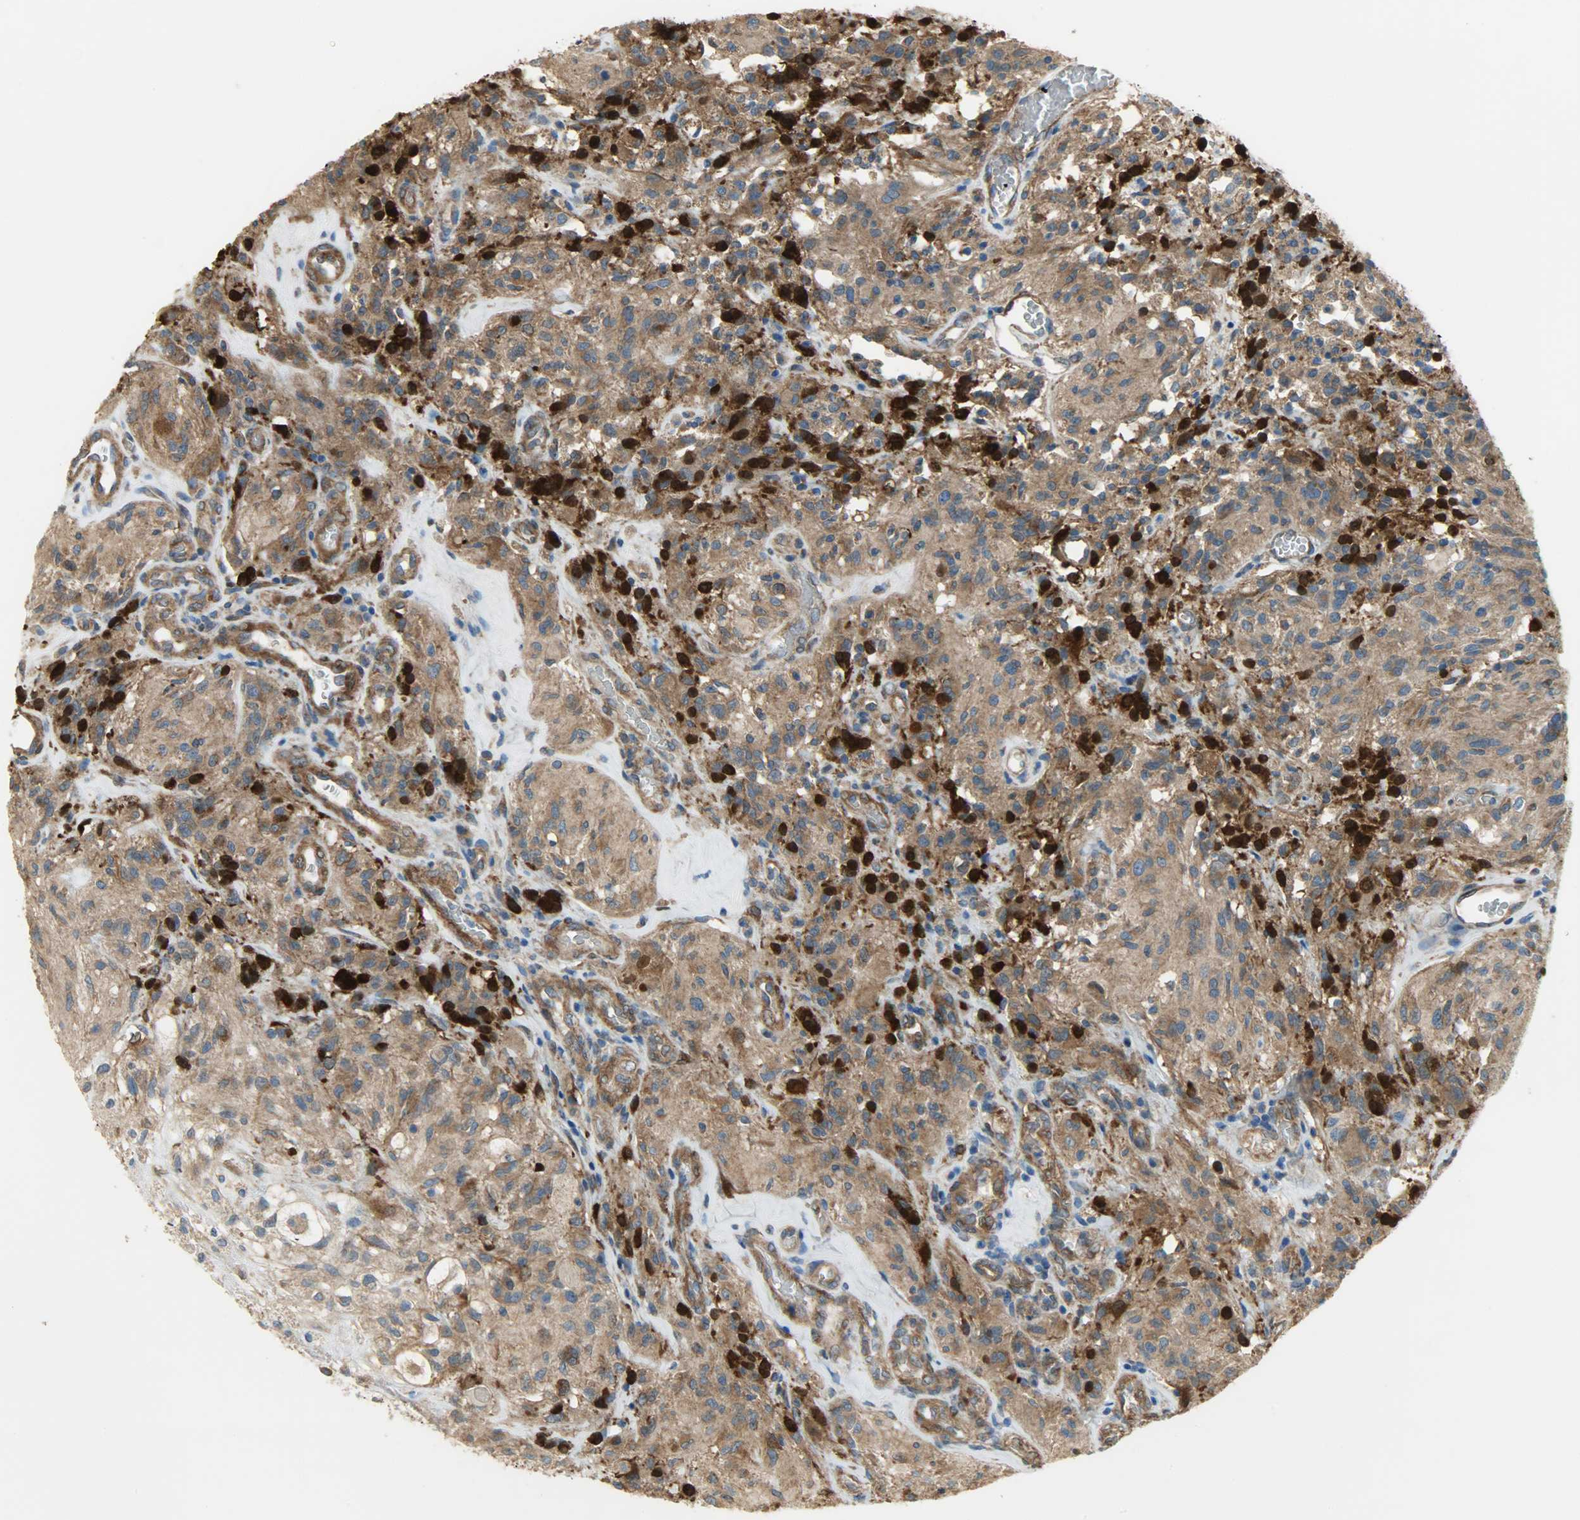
{"staining": {"intensity": "strong", "quantity": ">75%", "location": "cytoplasmic/membranous,nuclear"}, "tissue": "glioma", "cell_type": "Tumor cells", "image_type": "cancer", "snomed": [{"axis": "morphology", "description": "Normal tissue, NOS"}, {"axis": "morphology", "description": "Glioma, malignant, High grade"}, {"axis": "topography", "description": "Cerebral cortex"}], "caption": "The micrograph reveals a brown stain indicating the presence of a protein in the cytoplasmic/membranous and nuclear of tumor cells in glioma.", "gene": "C1orf198", "patient": {"sex": "male", "age": 56}}